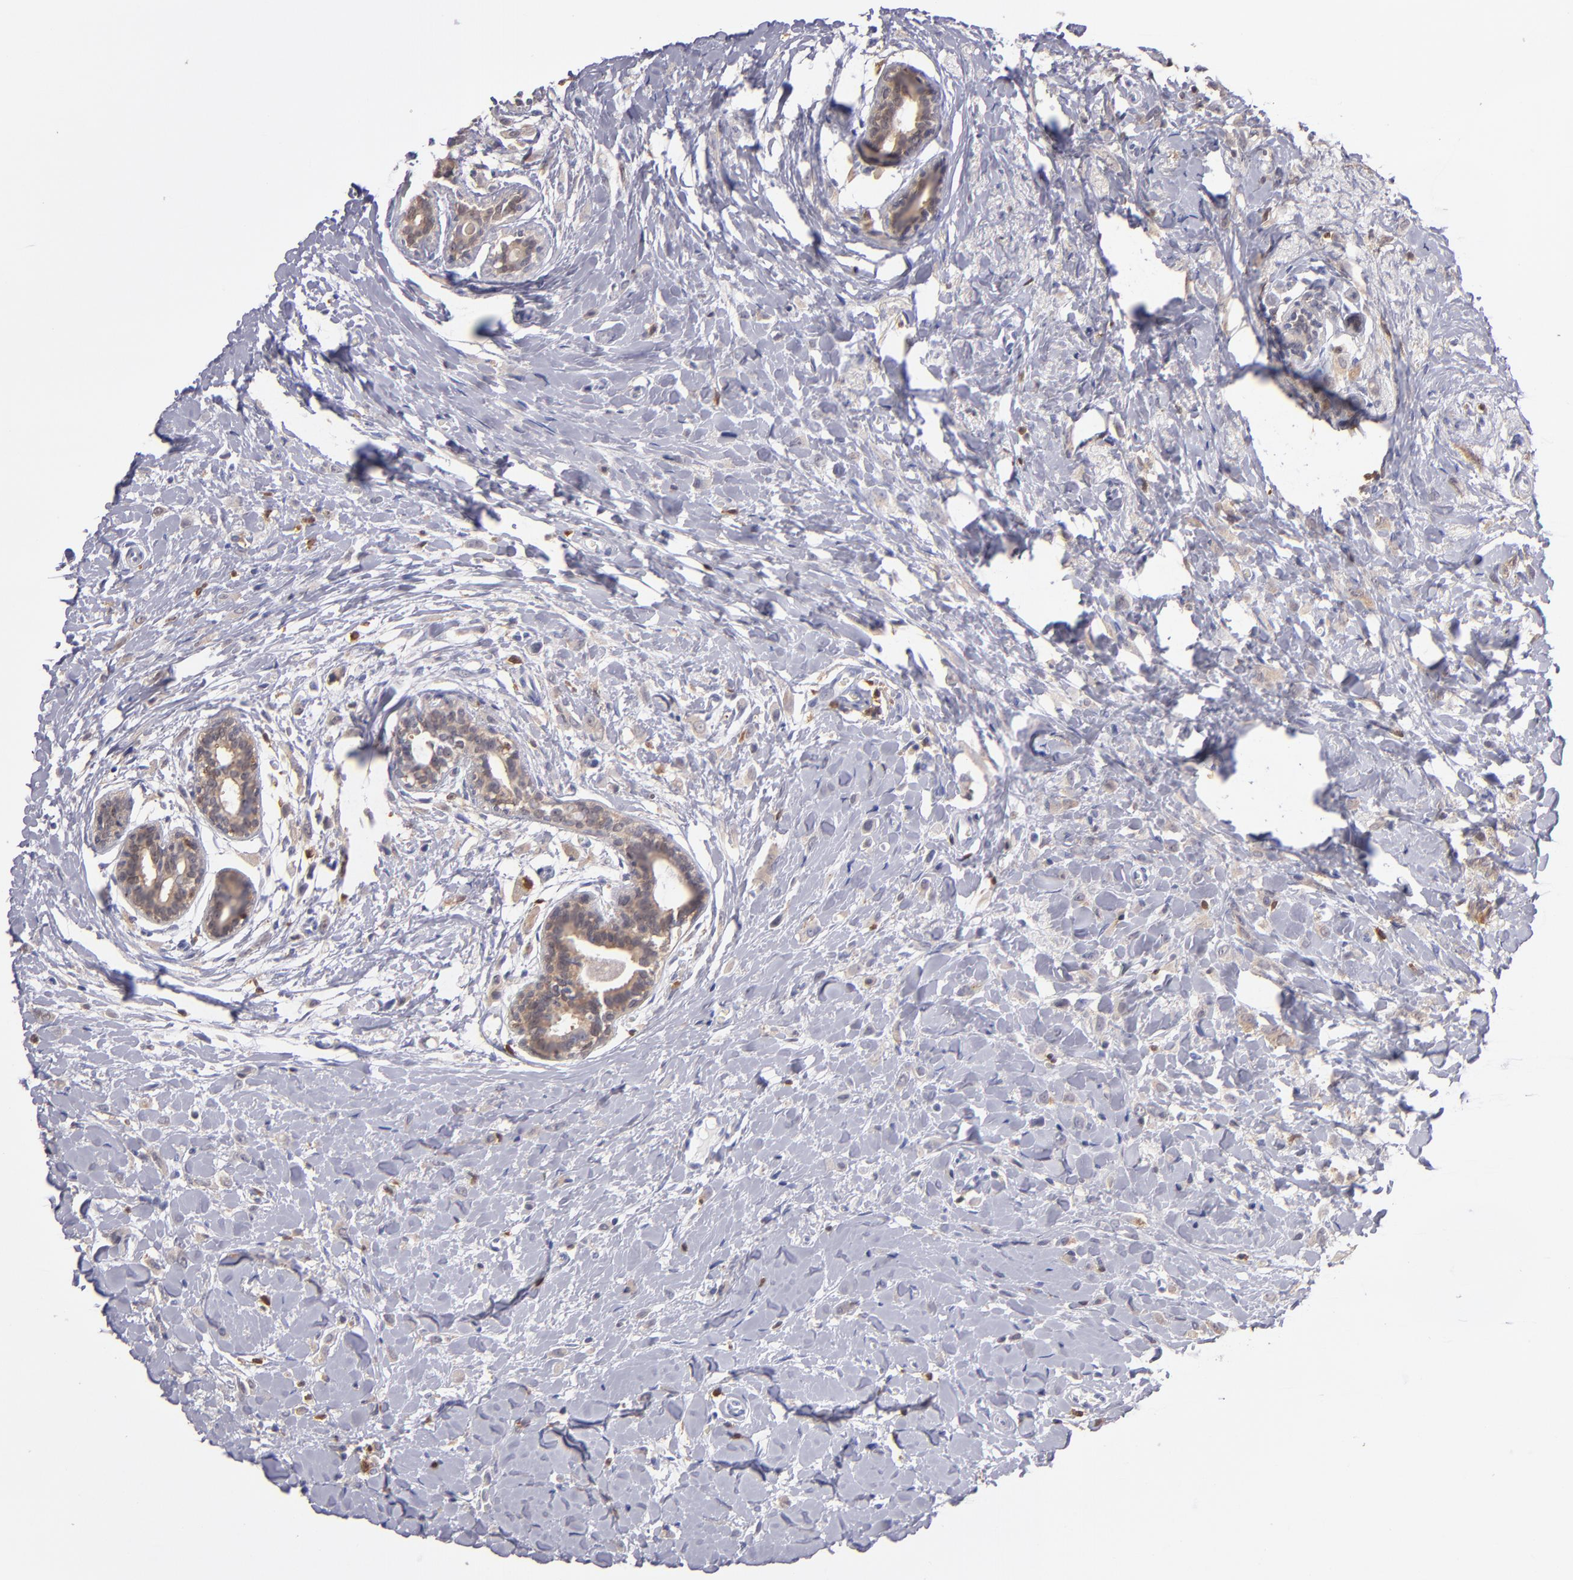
{"staining": {"intensity": "strong", "quantity": ">75%", "location": "cytoplasmic/membranous"}, "tissue": "breast cancer", "cell_type": "Tumor cells", "image_type": "cancer", "snomed": [{"axis": "morphology", "description": "Lobular carcinoma"}, {"axis": "topography", "description": "Breast"}], "caption": "Immunohistochemical staining of breast lobular carcinoma demonstrates high levels of strong cytoplasmic/membranous positivity in approximately >75% of tumor cells.", "gene": "PRKCD", "patient": {"sex": "female", "age": 57}}